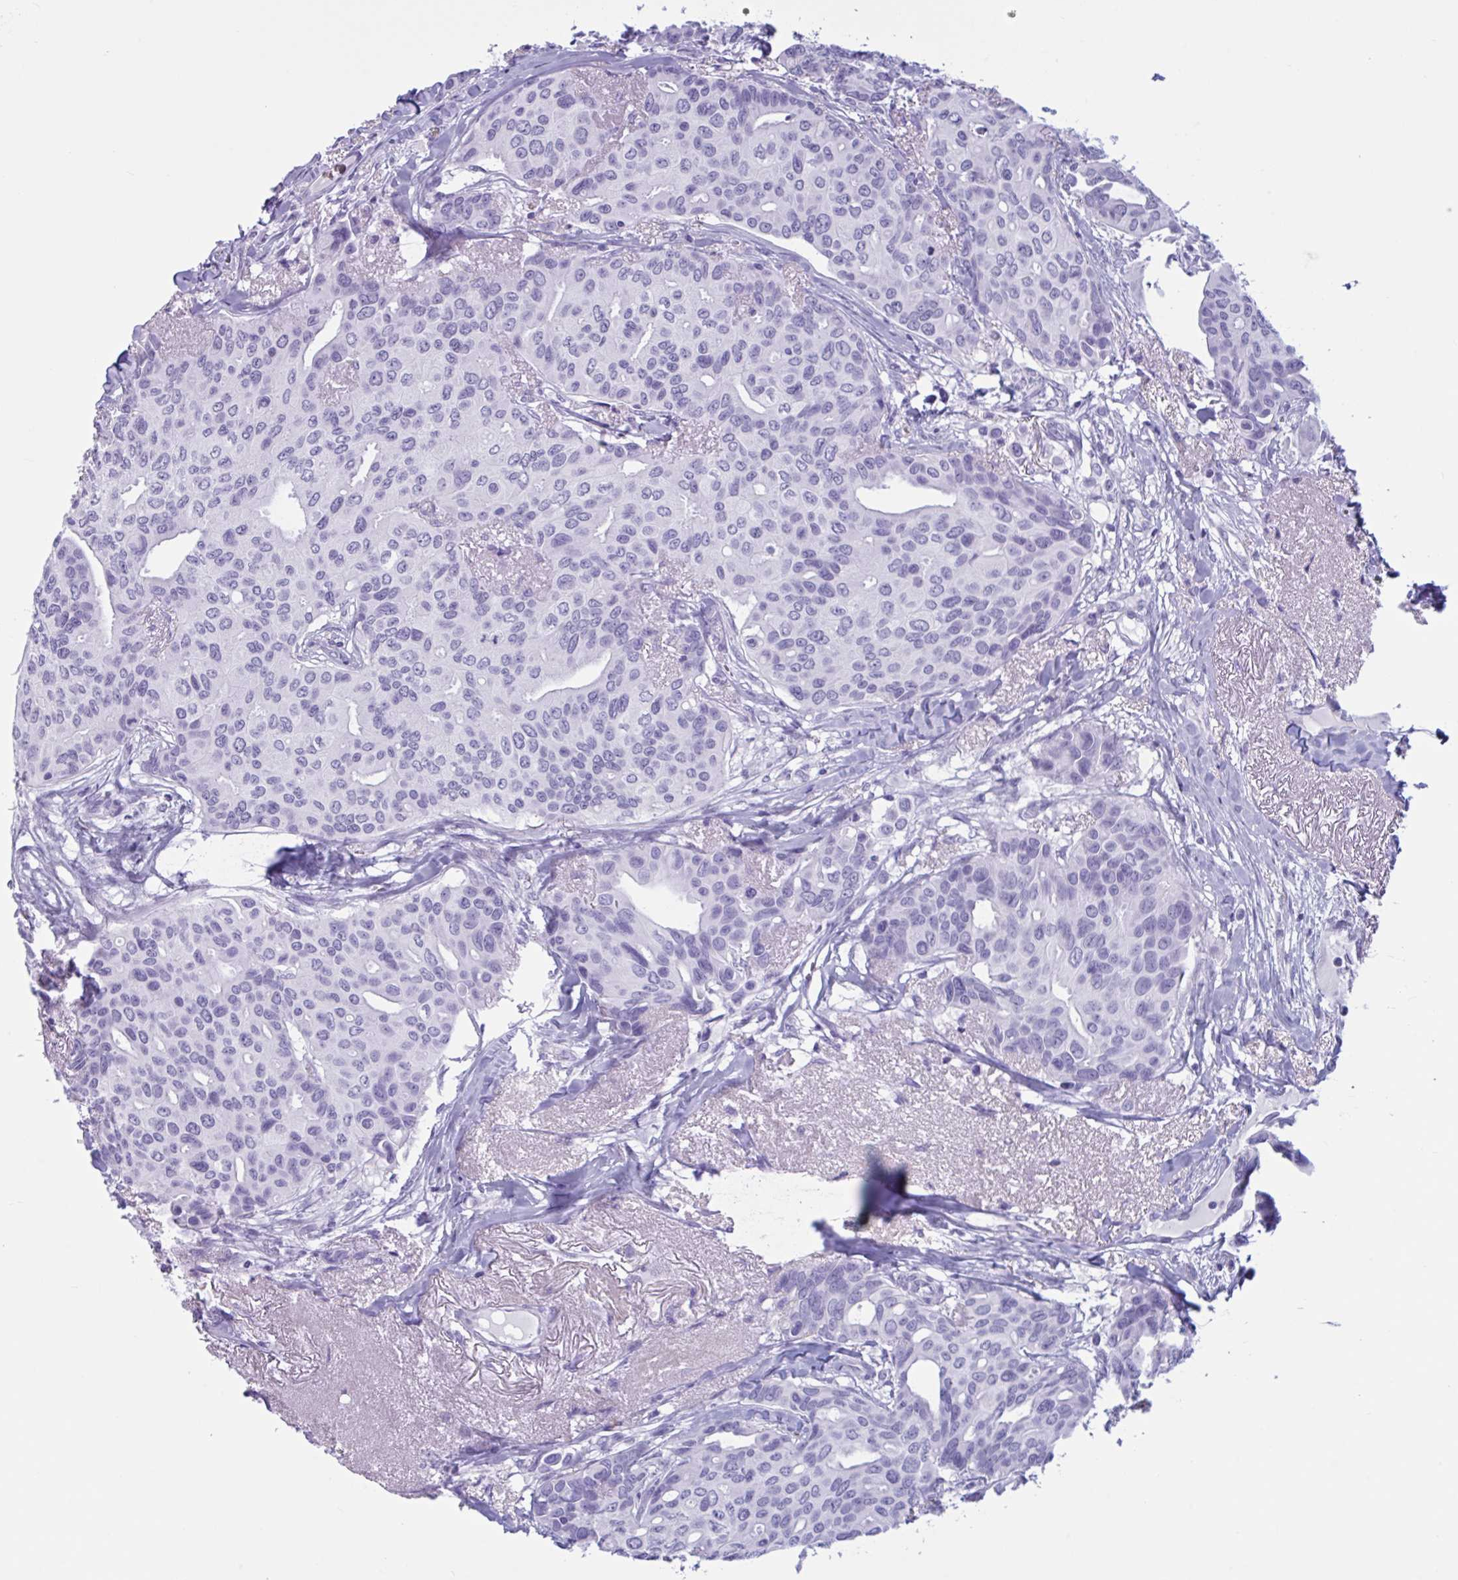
{"staining": {"intensity": "negative", "quantity": "none", "location": "none"}, "tissue": "breast cancer", "cell_type": "Tumor cells", "image_type": "cancer", "snomed": [{"axis": "morphology", "description": "Duct carcinoma"}, {"axis": "topography", "description": "Breast"}], "caption": "This micrograph is of breast cancer (intraductal carcinoma) stained with IHC to label a protein in brown with the nuclei are counter-stained blue. There is no positivity in tumor cells. Nuclei are stained in blue.", "gene": "SLC2A1", "patient": {"sex": "female", "age": 54}}